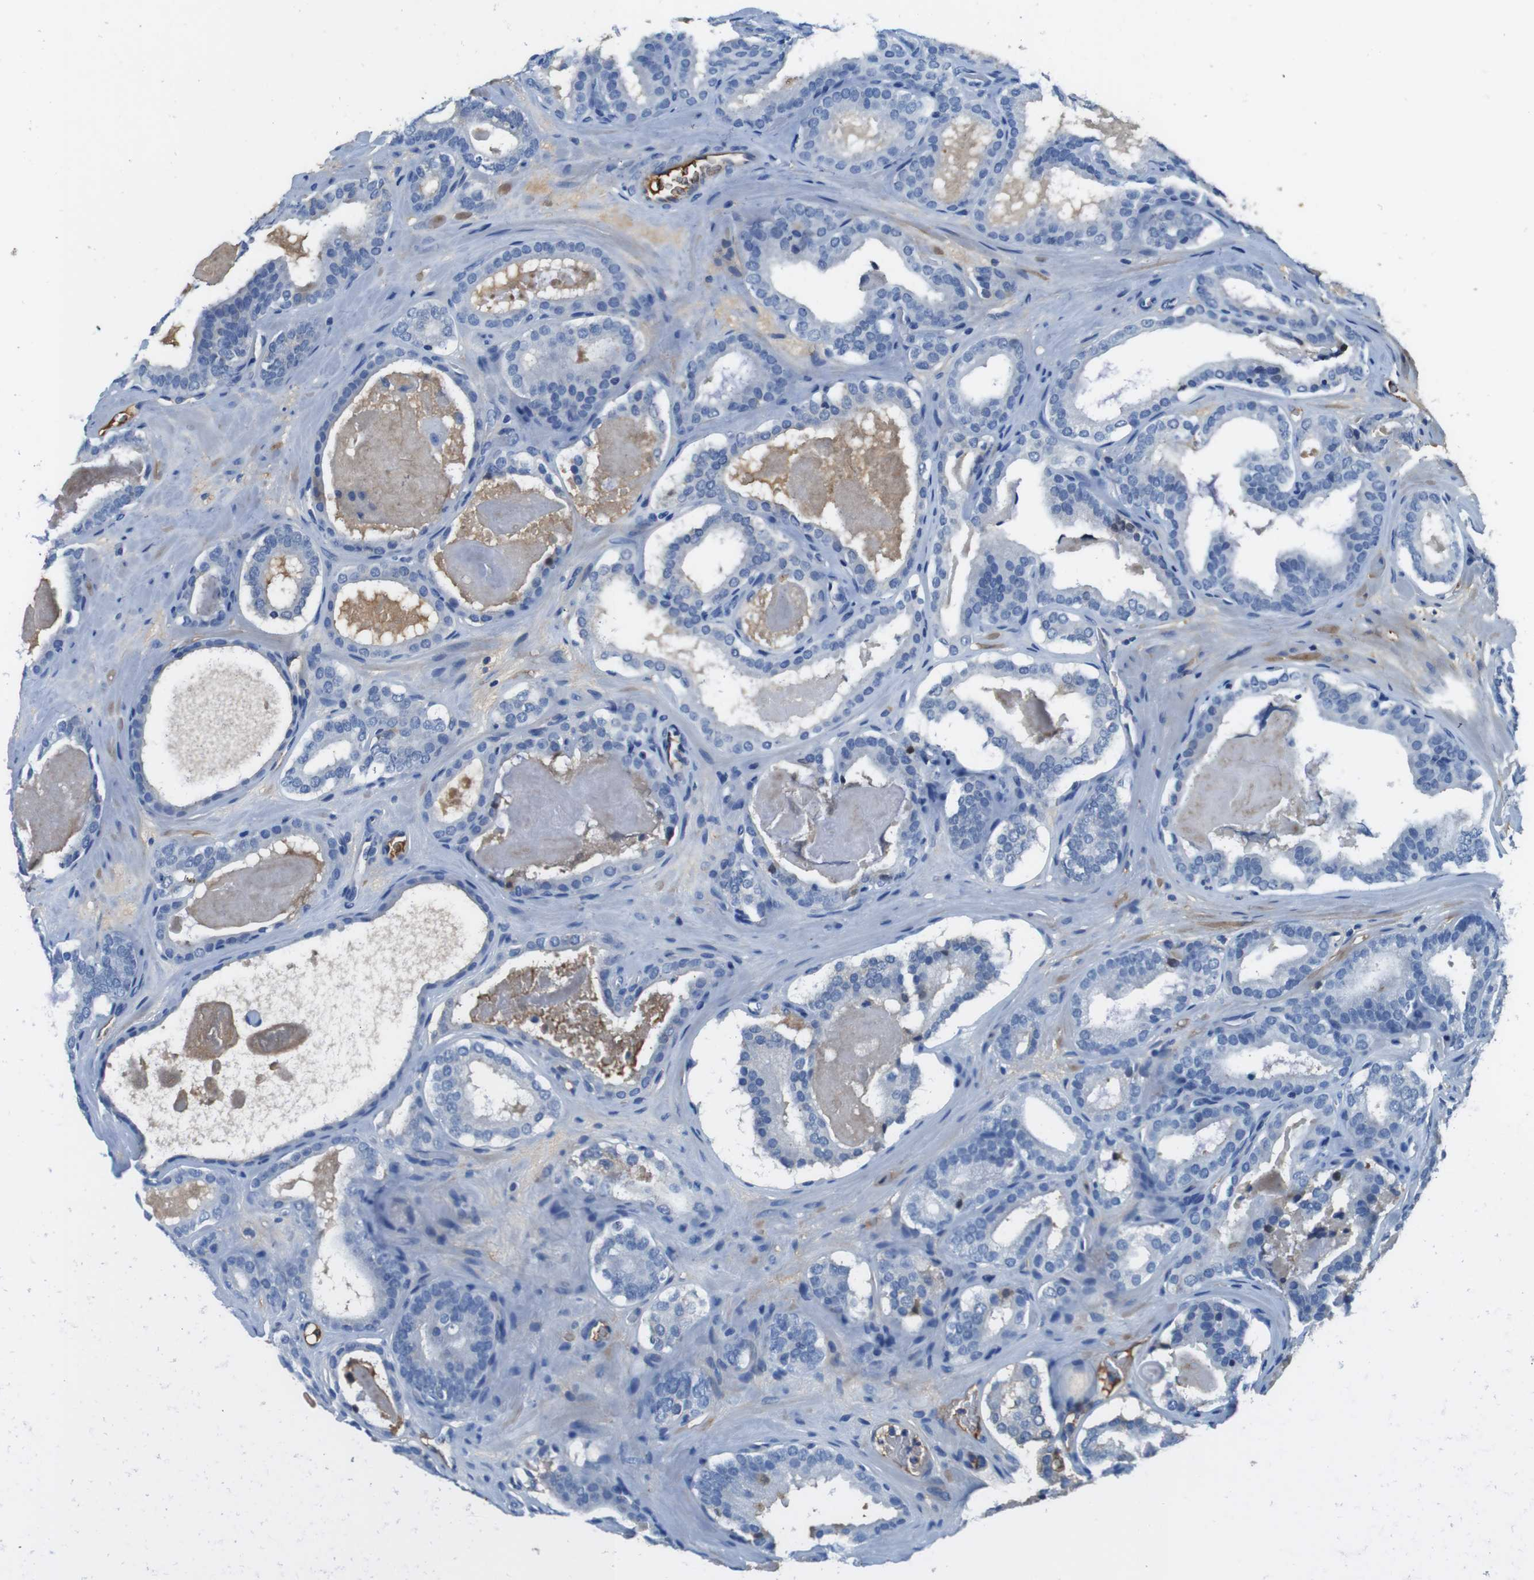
{"staining": {"intensity": "negative", "quantity": "none", "location": "none"}, "tissue": "prostate cancer", "cell_type": "Tumor cells", "image_type": "cancer", "snomed": [{"axis": "morphology", "description": "Adenocarcinoma, High grade"}, {"axis": "topography", "description": "Prostate"}], "caption": "An IHC image of high-grade adenocarcinoma (prostate) is shown. There is no staining in tumor cells of high-grade adenocarcinoma (prostate). (DAB (3,3'-diaminobenzidine) IHC visualized using brightfield microscopy, high magnification).", "gene": "TMPRSS15", "patient": {"sex": "male", "age": 60}}